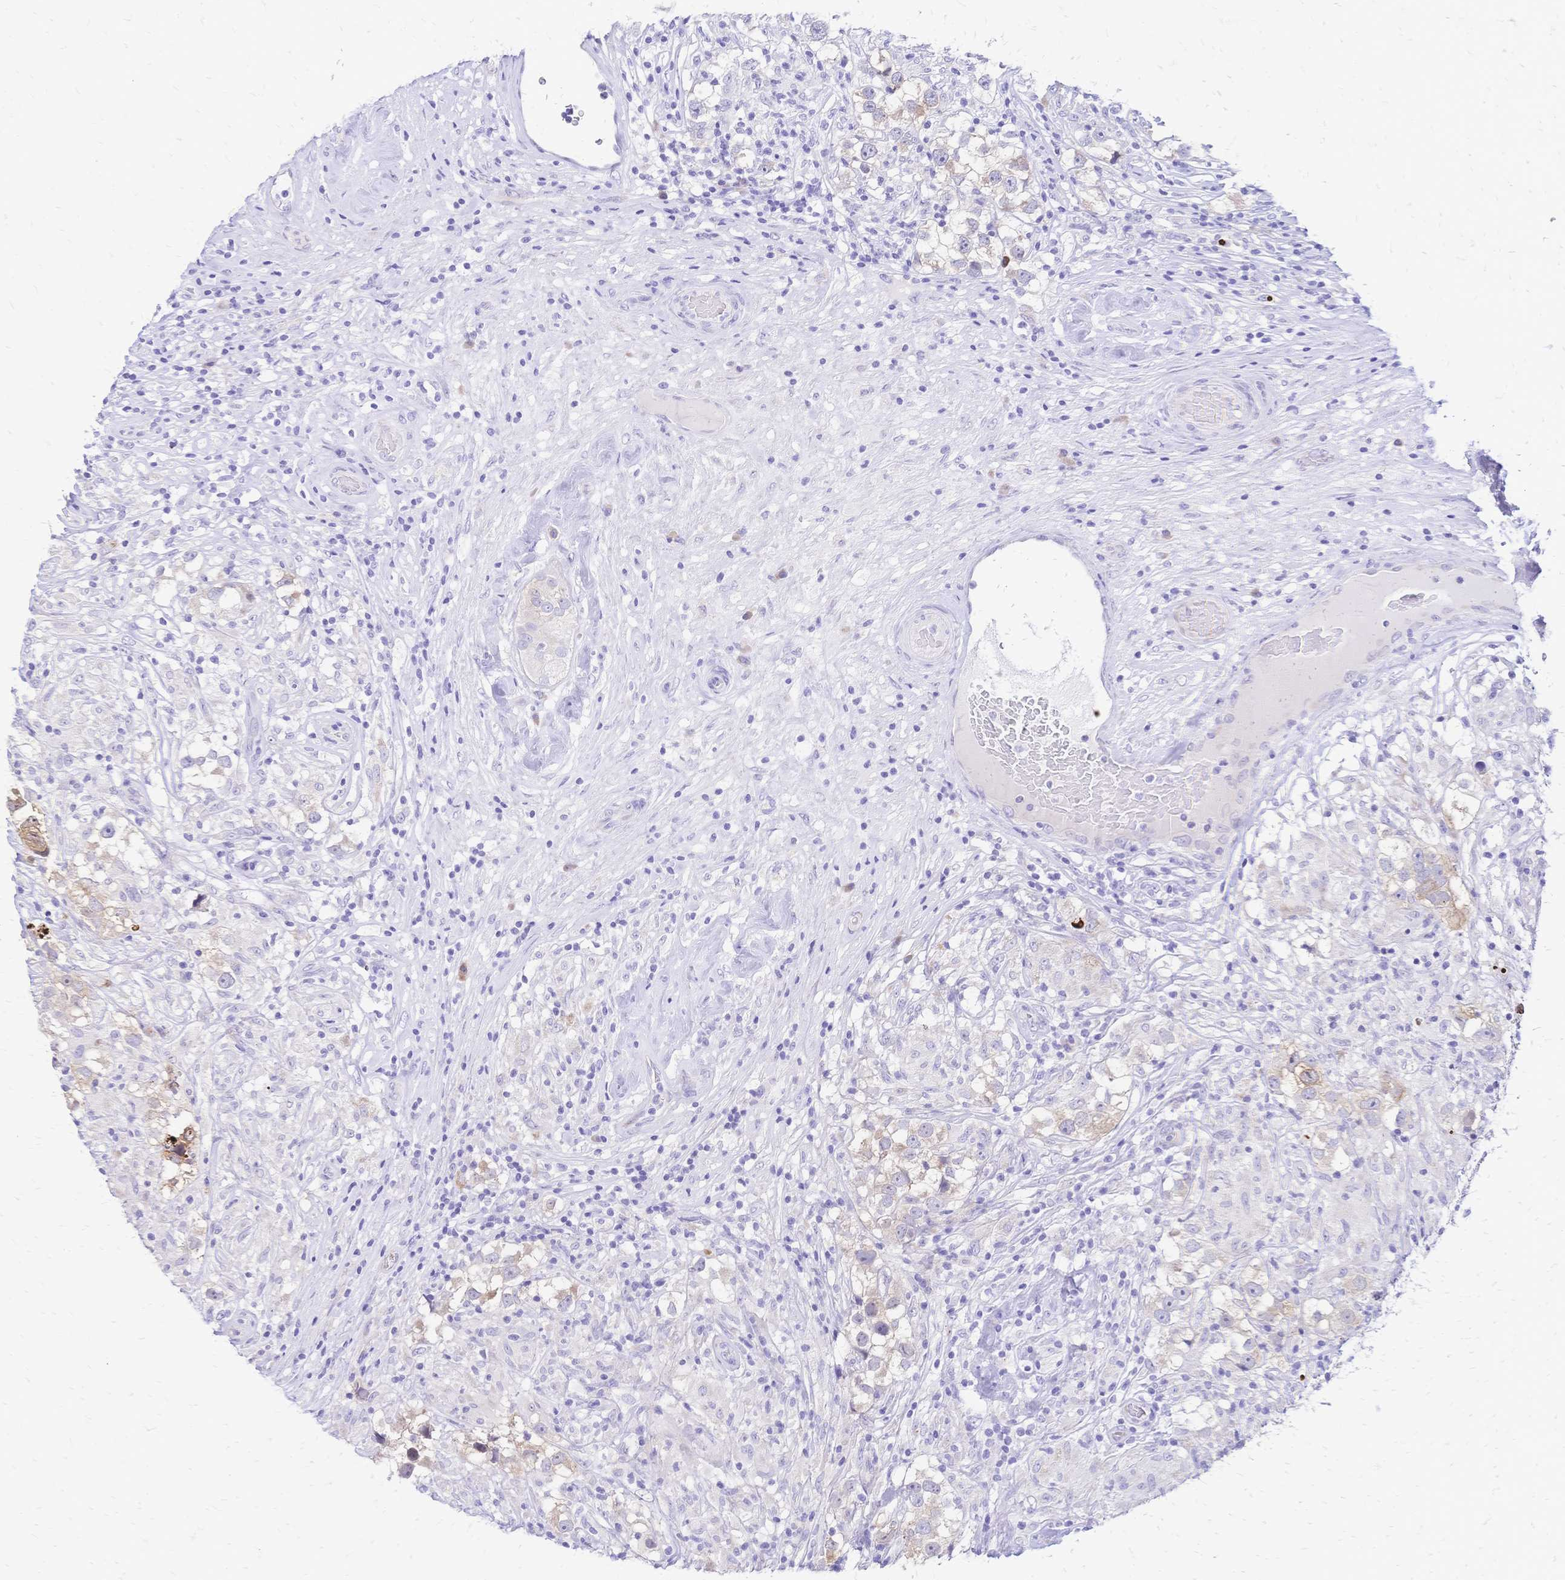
{"staining": {"intensity": "weak", "quantity": "<25%", "location": "cytoplasmic/membranous"}, "tissue": "testis cancer", "cell_type": "Tumor cells", "image_type": "cancer", "snomed": [{"axis": "morphology", "description": "Seminoma, NOS"}, {"axis": "topography", "description": "Testis"}], "caption": "This is an immunohistochemistry micrograph of human testis seminoma. There is no expression in tumor cells.", "gene": "GRB7", "patient": {"sex": "male", "age": 46}}